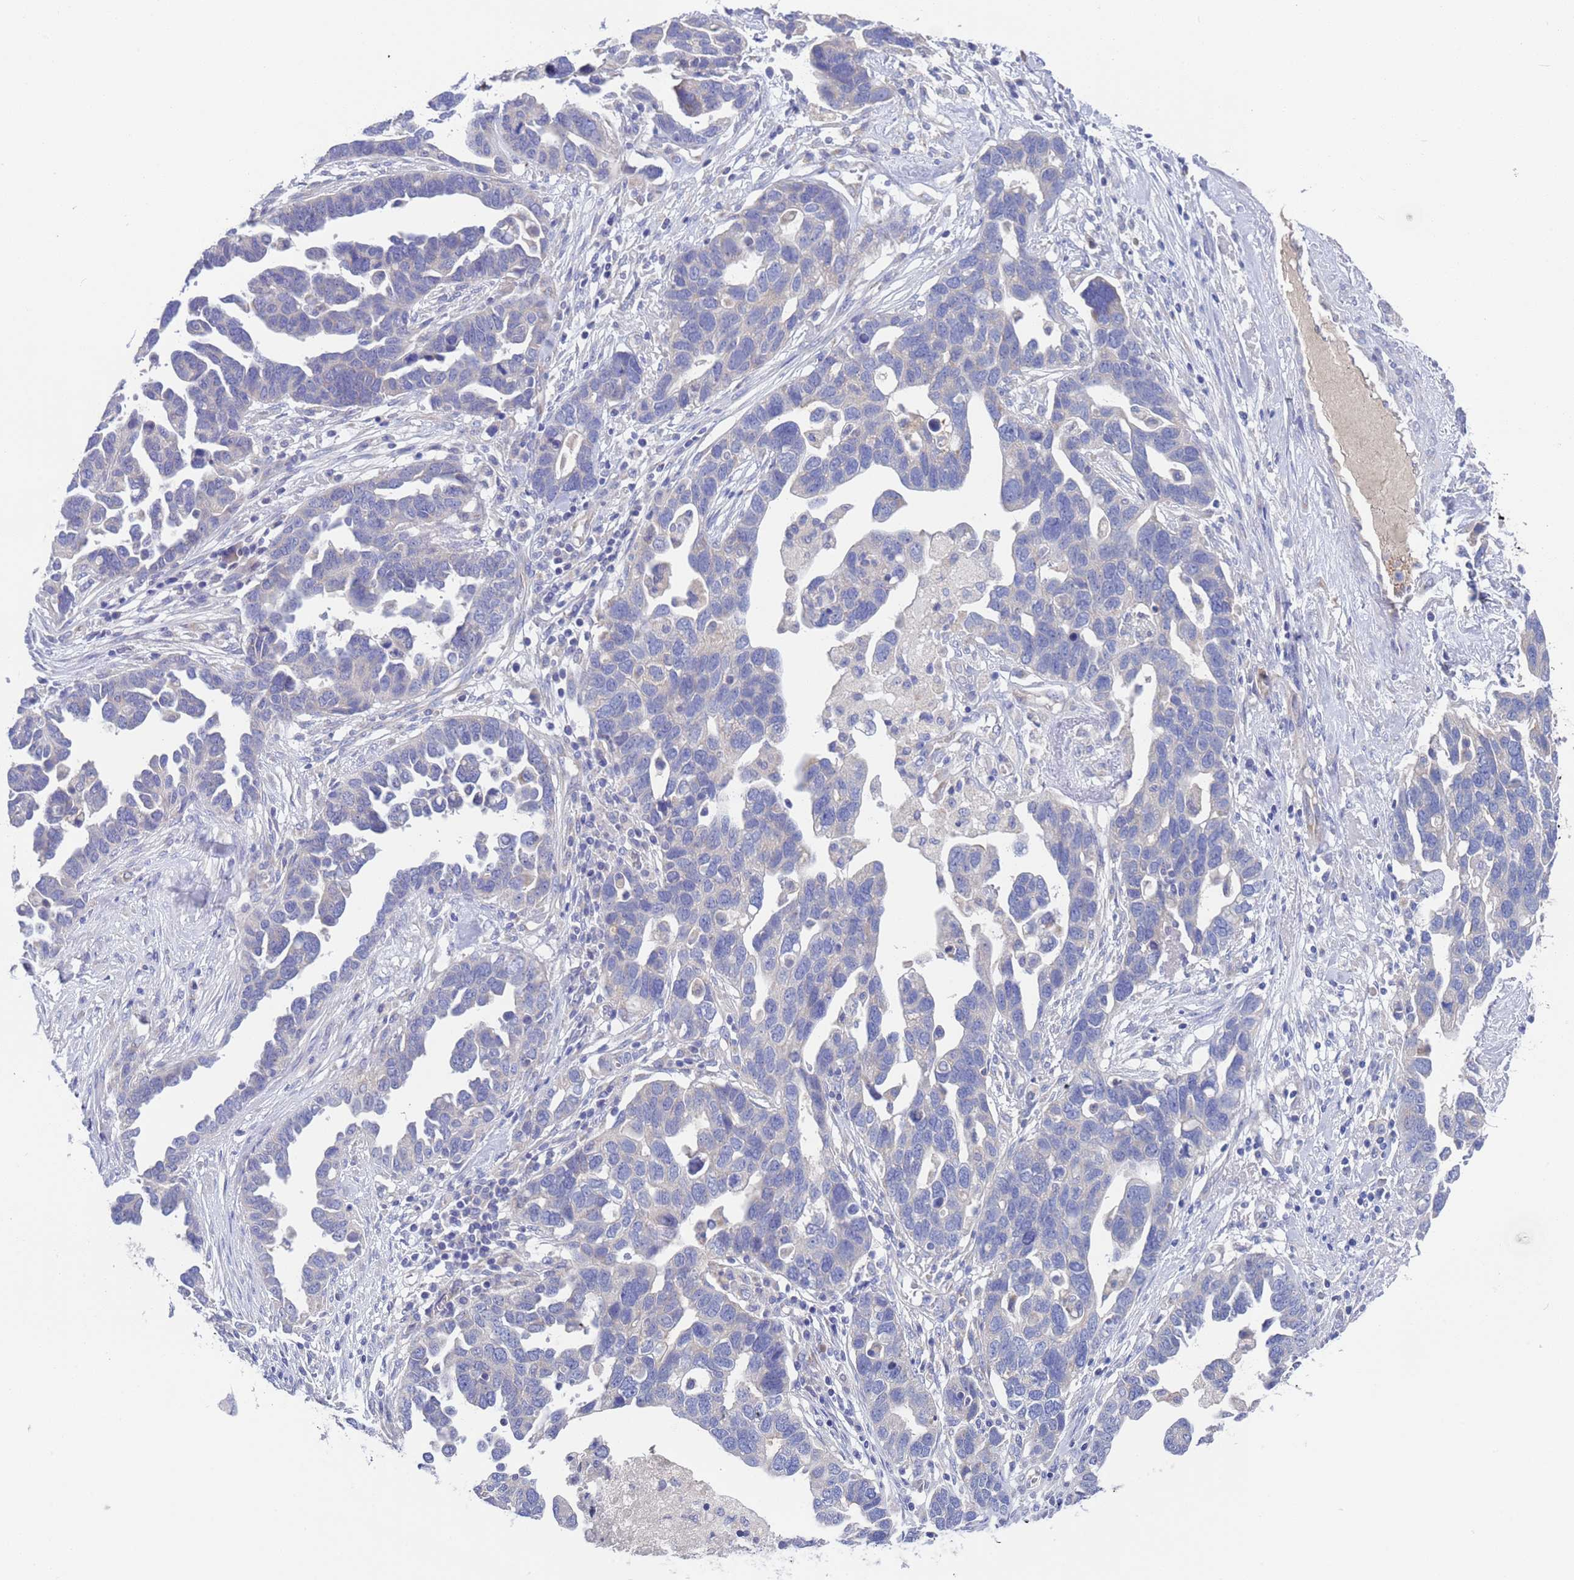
{"staining": {"intensity": "negative", "quantity": "none", "location": "none"}, "tissue": "ovarian cancer", "cell_type": "Tumor cells", "image_type": "cancer", "snomed": [{"axis": "morphology", "description": "Cystadenocarcinoma, serous, NOS"}, {"axis": "topography", "description": "Ovary"}], "caption": "Serous cystadenocarcinoma (ovarian) stained for a protein using immunohistochemistry (IHC) exhibits no positivity tumor cells.", "gene": "PET117", "patient": {"sex": "female", "age": 54}}